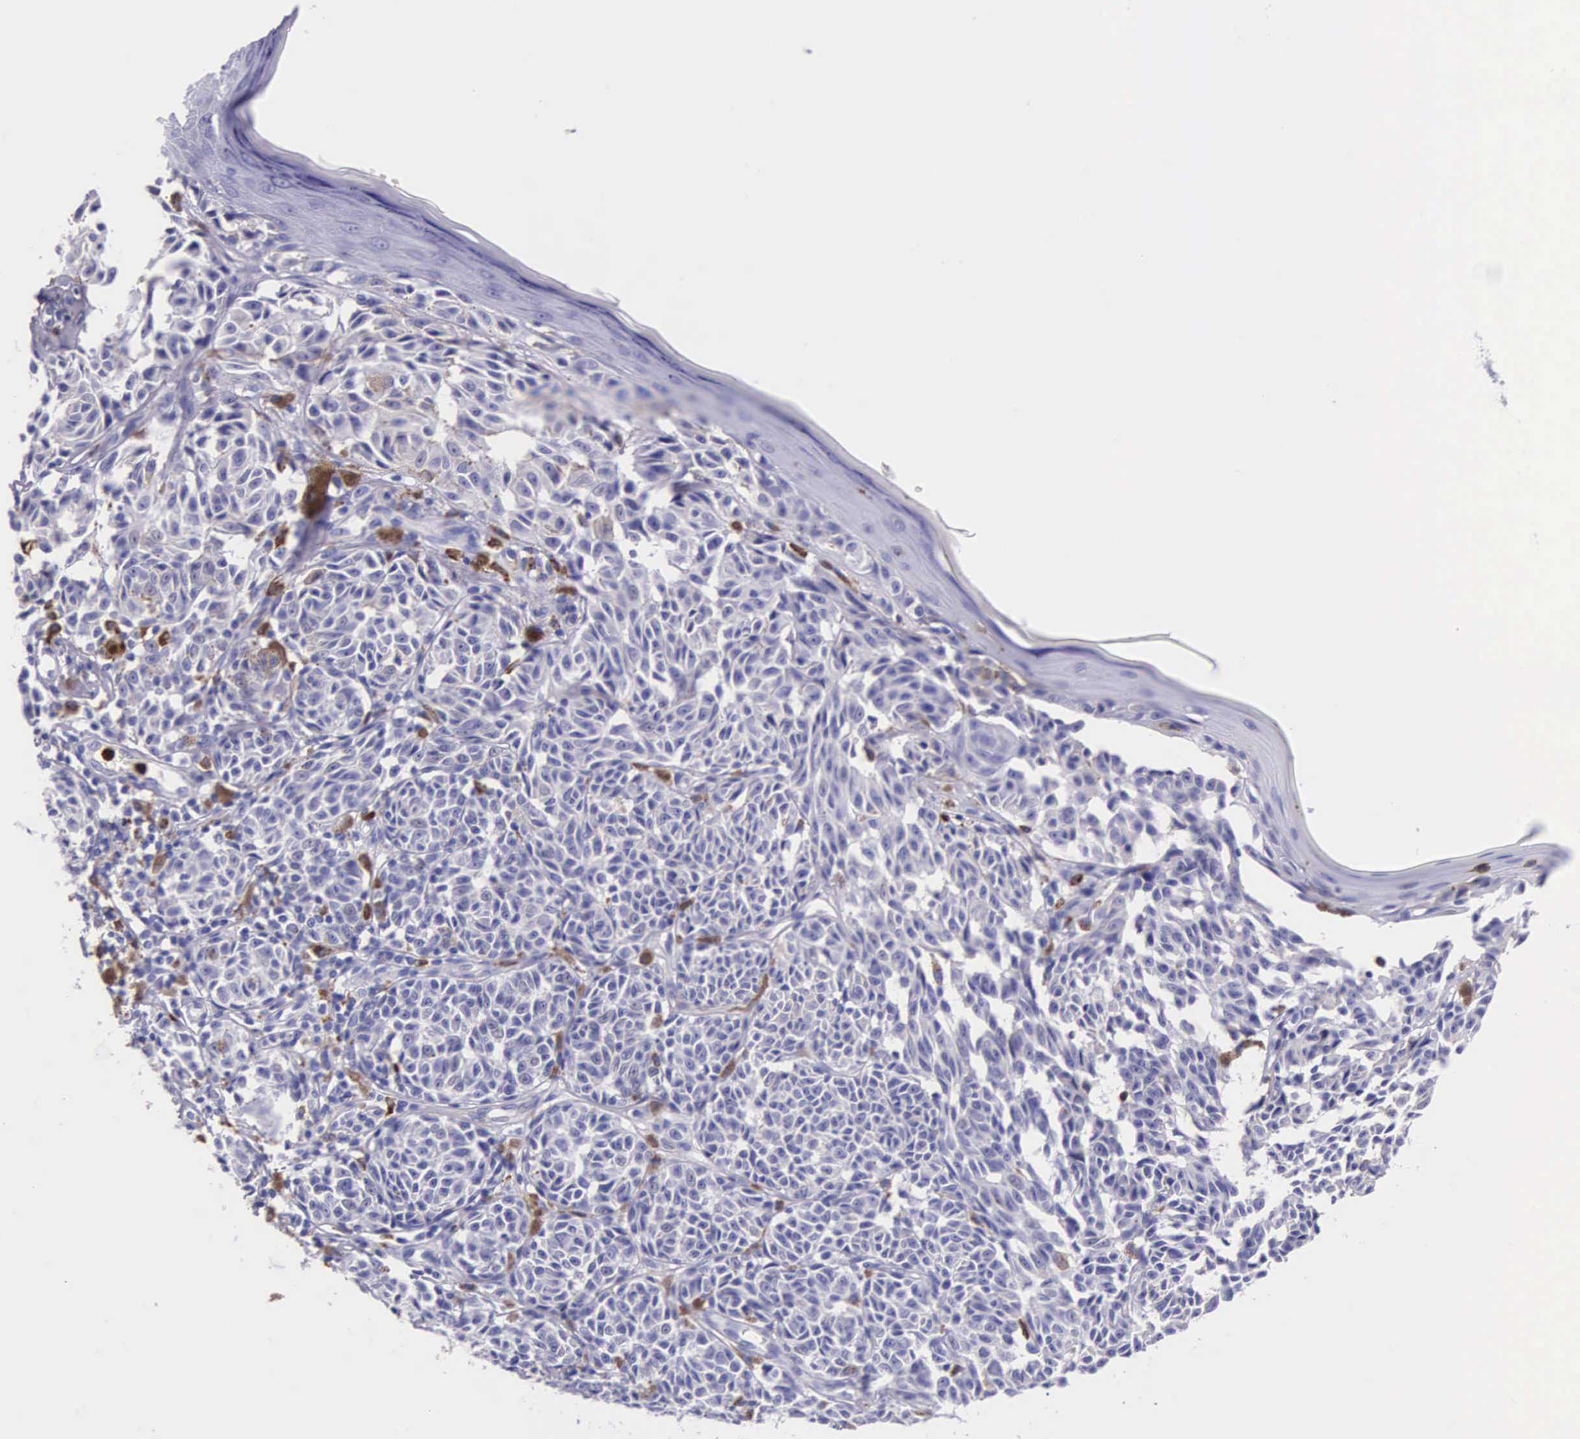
{"staining": {"intensity": "negative", "quantity": "none", "location": "none"}, "tissue": "melanoma", "cell_type": "Tumor cells", "image_type": "cancer", "snomed": [{"axis": "morphology", "description": "Malignant melanoma, NOS"}, {"axis": "topography", "description": "Skin"}], "caption": "High magnification brightfield microscopy of malignant melanoma stained with DAB (3,3'-diaminobenzidine) (brown) and counterstained with hematoxylin (blue): tumor cells show no significant staining.", "gene": "FCN1", "patient": {"sex": "male", "age": 49}}